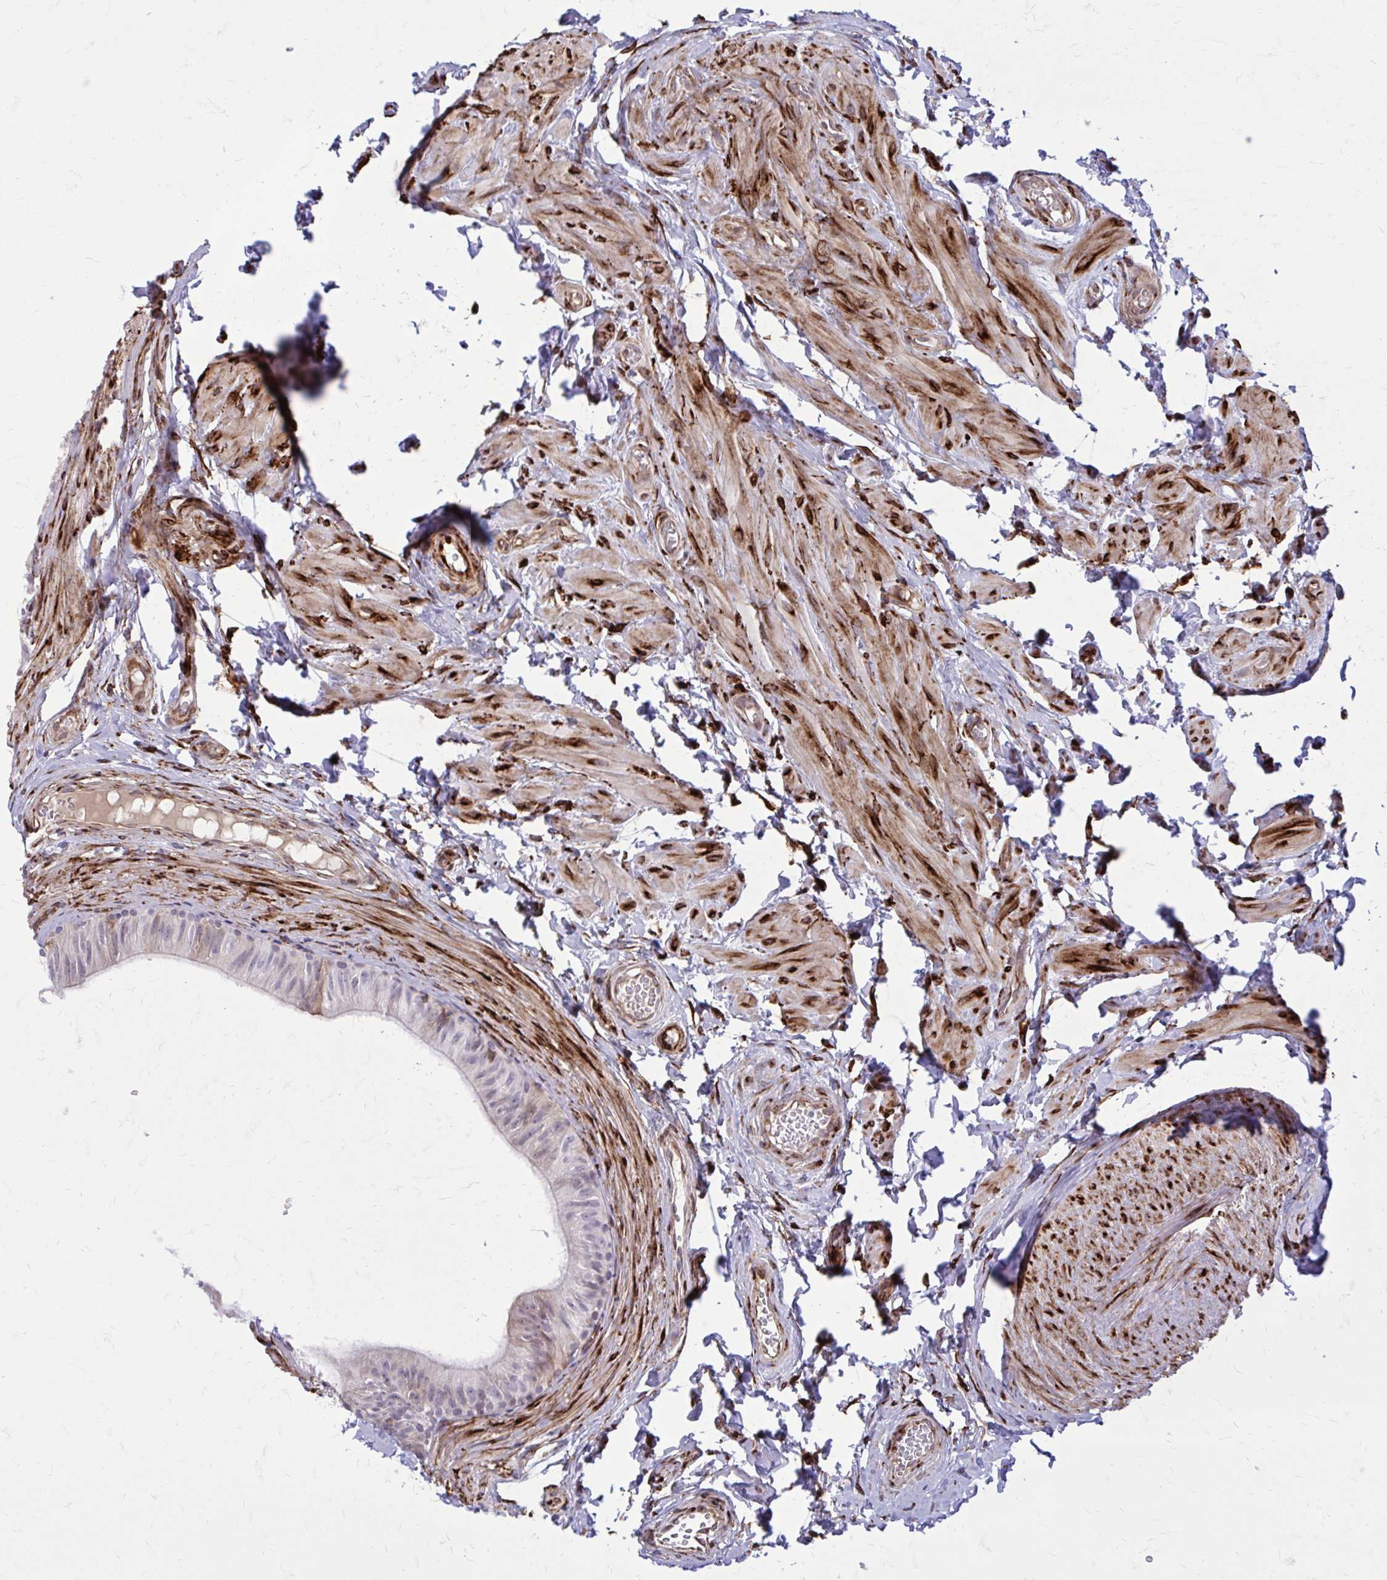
{"staining": {"intensity": "moderate", "quantity": "25%-75%", "location": "cytoplasmic/membranous"}, "tissue": "epididymis", "cell_type": "Glandular cells", "image_type": "normal", "snomed": [{"axis": "morphology", "description": "Normal tissue, NOS"}, {"axis": "topography", "description": "Epididymis, spermatic cord, NOS"}, {"axis": "topography", "description": "Epididymis"}, {"axis": "topography", "description": "Peripheral nerve tissue"}], "caption": "Protein staining demonstrates moderate cytoplasmic/membranous staining in approximately 25%-75% of glandular cells in benign epididymis. (IHC, brightfield microscopy, high magnification).", "gene": "BEND5", "patient": {"sex": "male", "age": 29}}